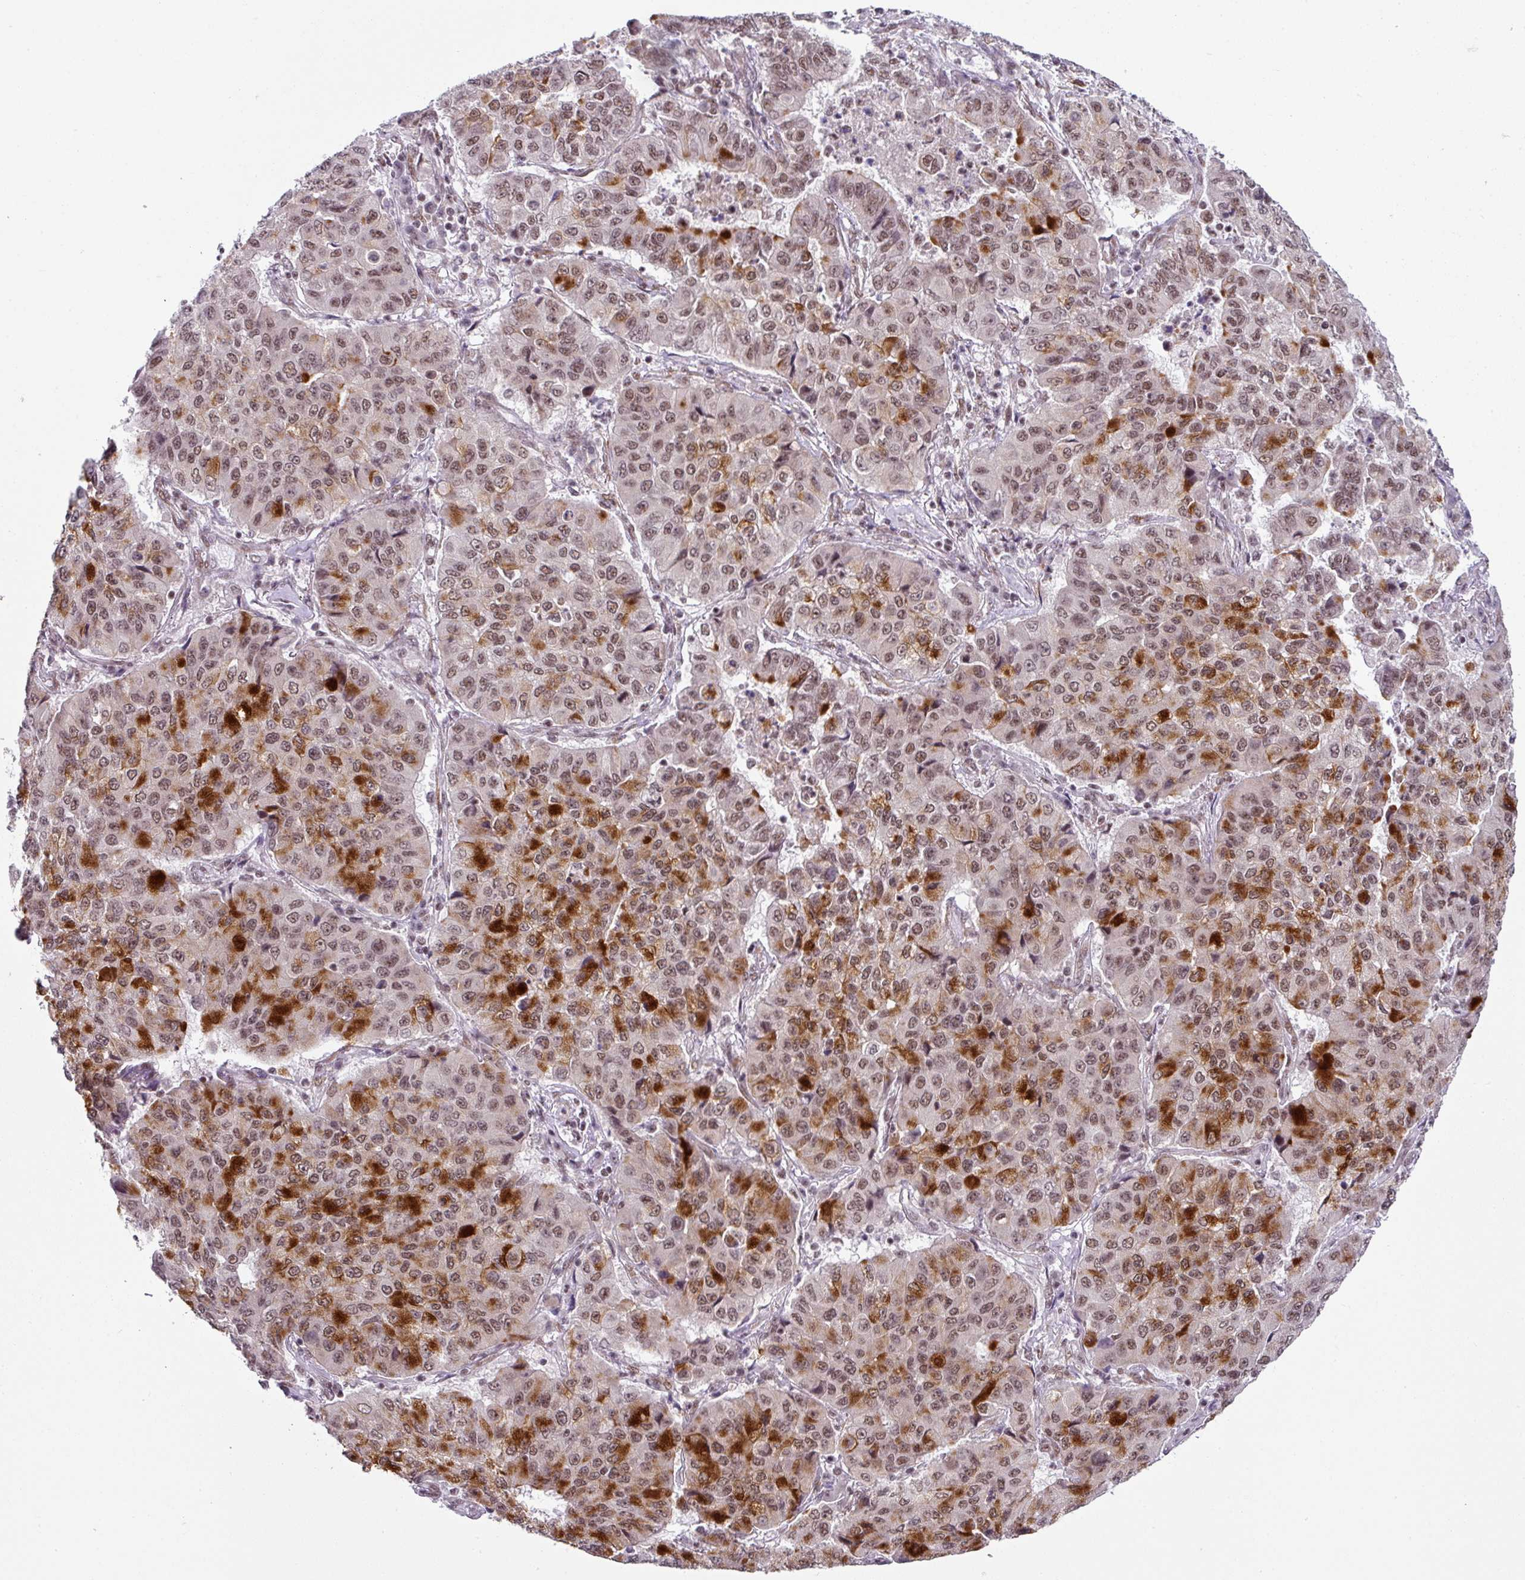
{"staining": {"intensity": "moderate", "quantity": ">75%", "location": "nuclear"}, "tissue": "lung cancer", "cell_type": "Tumor cells", "image_type": "cancer", "snomed": [{"axis": "morphology", "description": "Squamous cell carcinoma, NOS"}, {"axis": "topography", "description": "Lung"}], "caption": "Immunohistochemistry (IHC) photomicrograph of neoplastic tissue: human lung cancer stained using immunohistochemistry exhibits medium levels of moderate protein expression localized specifically in the nuclear of tumor cells, appearing as a nuclear brown color.", "gene": "NFYA", "patient": {"sex": "male", "age": 74}}